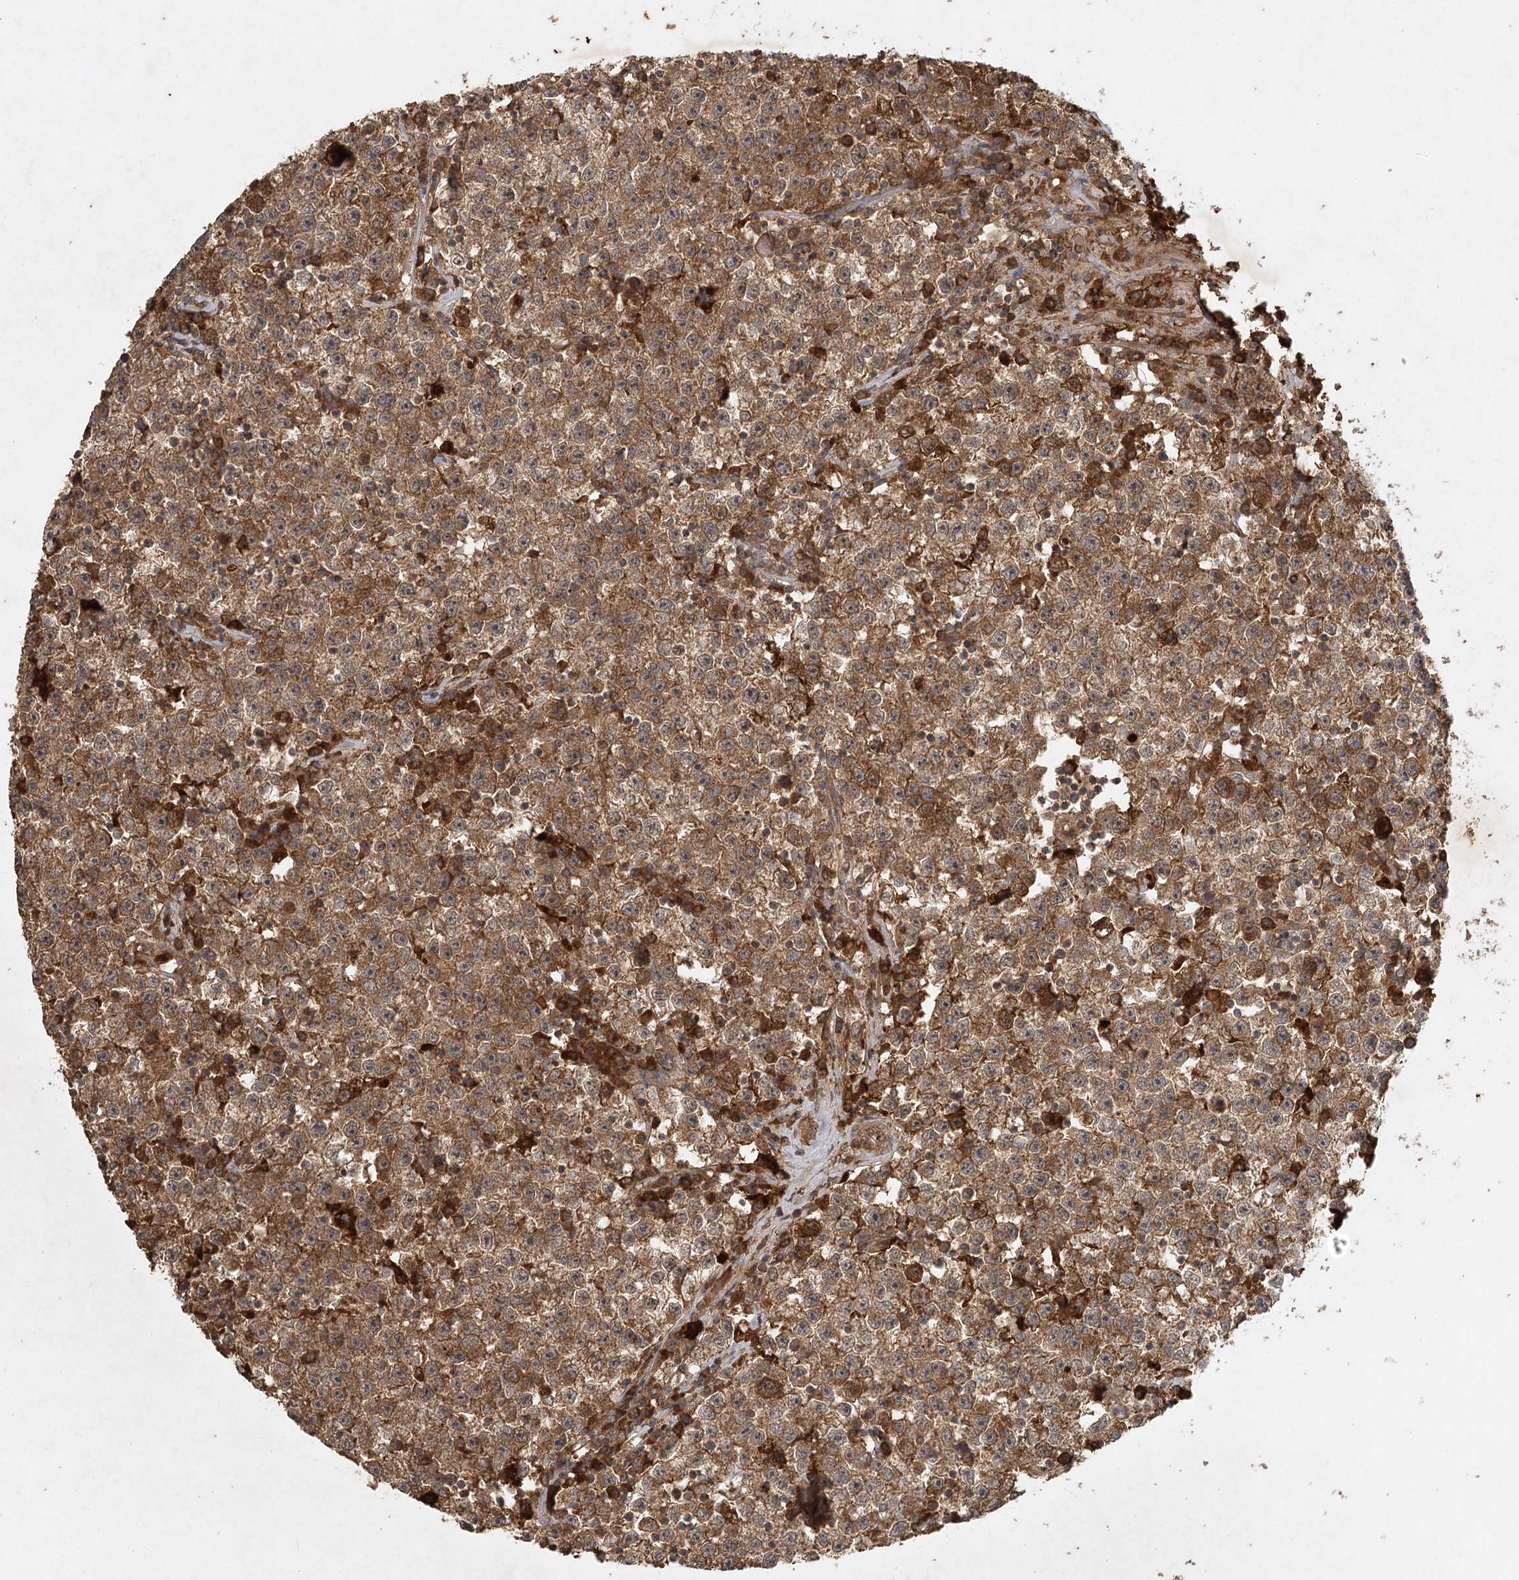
{"staining": {"intensity": "moderate", "quantity": ">75%", "location": "cytoplasmic/membranous"}, "tissue": "testis cancer", "cell_type": "Tumor cells", "image_type": "cancer", "snomed": [{"axis": "morphology", "description": "Seminoma, NOS"}, {"axis": "topography", "description": "Testis"}], "caption": "A photomicrograph of human testis cancer stained for a protein demonstrates moderate cytoplasmic/membranous brown staining in tumor cells. (DAB = brown stain, brightfield microscopy at high magnification).", "gene": "ARL13A", "patient": {"sex": "male", "age": 22}}